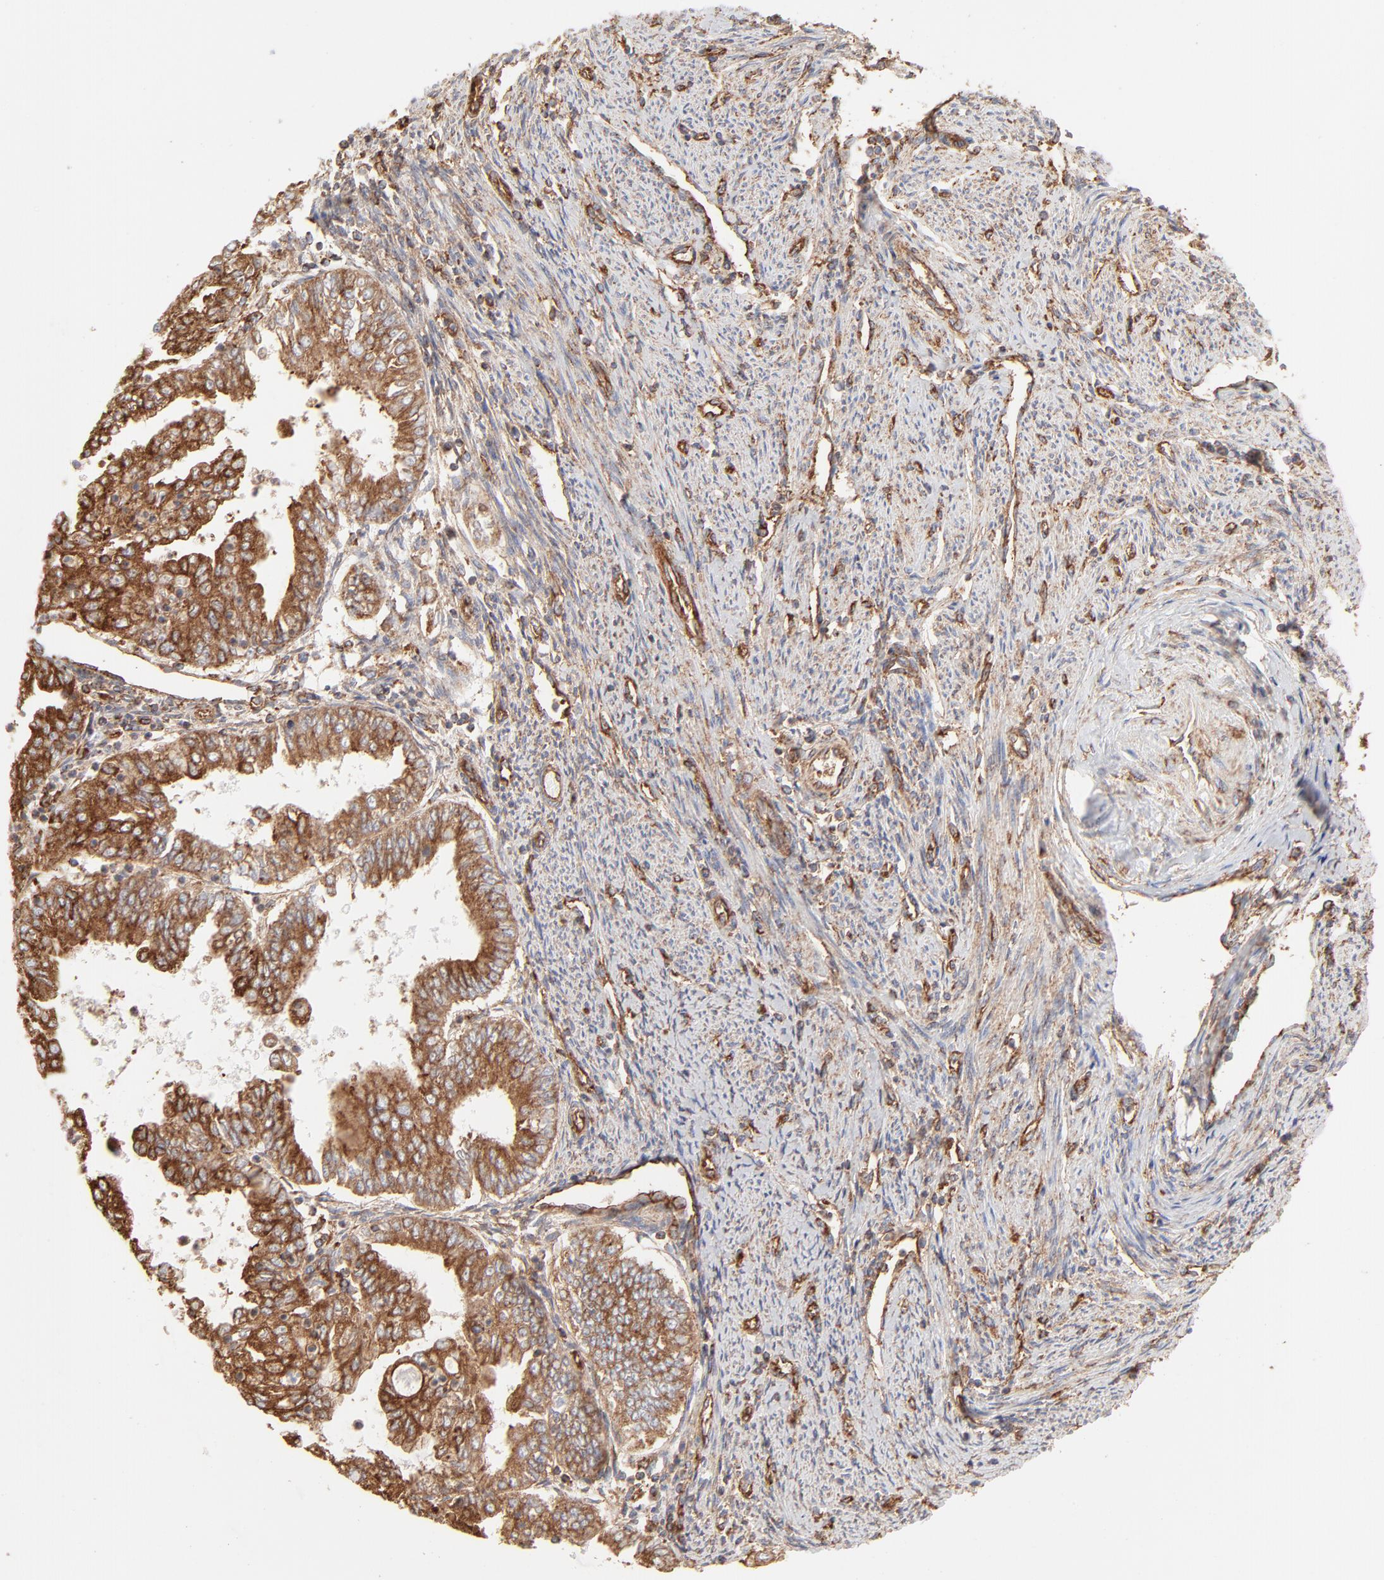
{"staining": {"intensity": "strong", "quantity": ">75%", "location": "cytoplasmic/membranous"}, "tissue": "endometrial cancer", "cell_type": "Tumor cells", "image_type": "cancer", "snomed": [{"axis": "morphology", "description": "Adenocarcinoma, NOS"}, {"axis": "topography", "description": "Endometrium"}], "caption": "IHC image of adenocarcinoma (endometrial) stained for a protein (brown), which reveals high levels of strong cytoplasmic/membranous positivity in about >75% of tumor cells.", "gene": "CLTB", "patient": {"sex": "female", "age": 75}}